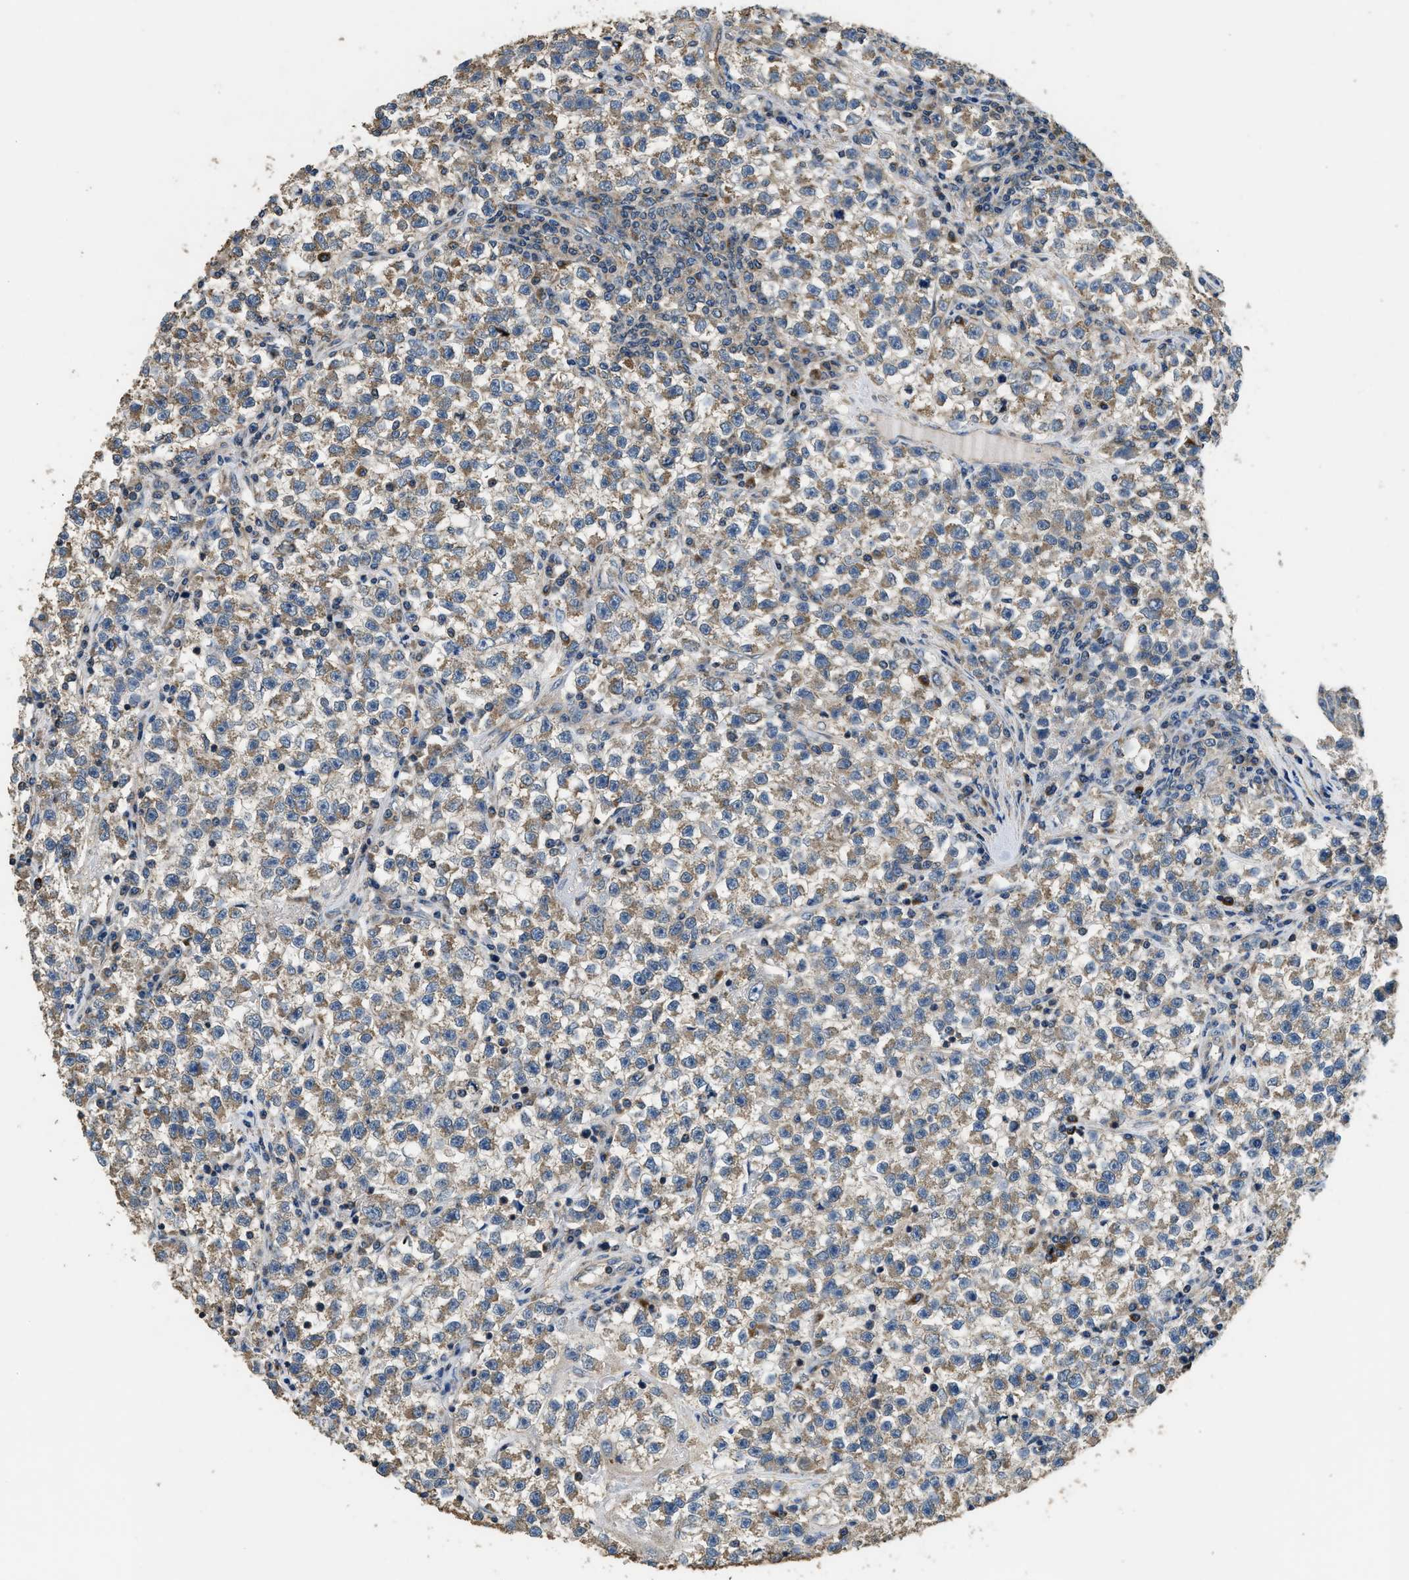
{"staining": {"intensity": "moderate", "quantity": ">75%", "location": "cytoplasmic/membranous"}, "tissue": "testis cancer", "cell_type": "Tumor cells", "image_type": "cancer", "snomed": [{"axis": "morphology", "description": "Seminoma, NOS"}, {"axis": "topography", "description": "Testis"}], "caption": "Human testis cancer (seminoma) stained for a protein (brown) demonstrates moderate cytoplasmic/membranous positive staining in about >75% of tumor cells.", "gene": "SSH2", "patient": {"sex": "male", "age": 22}}